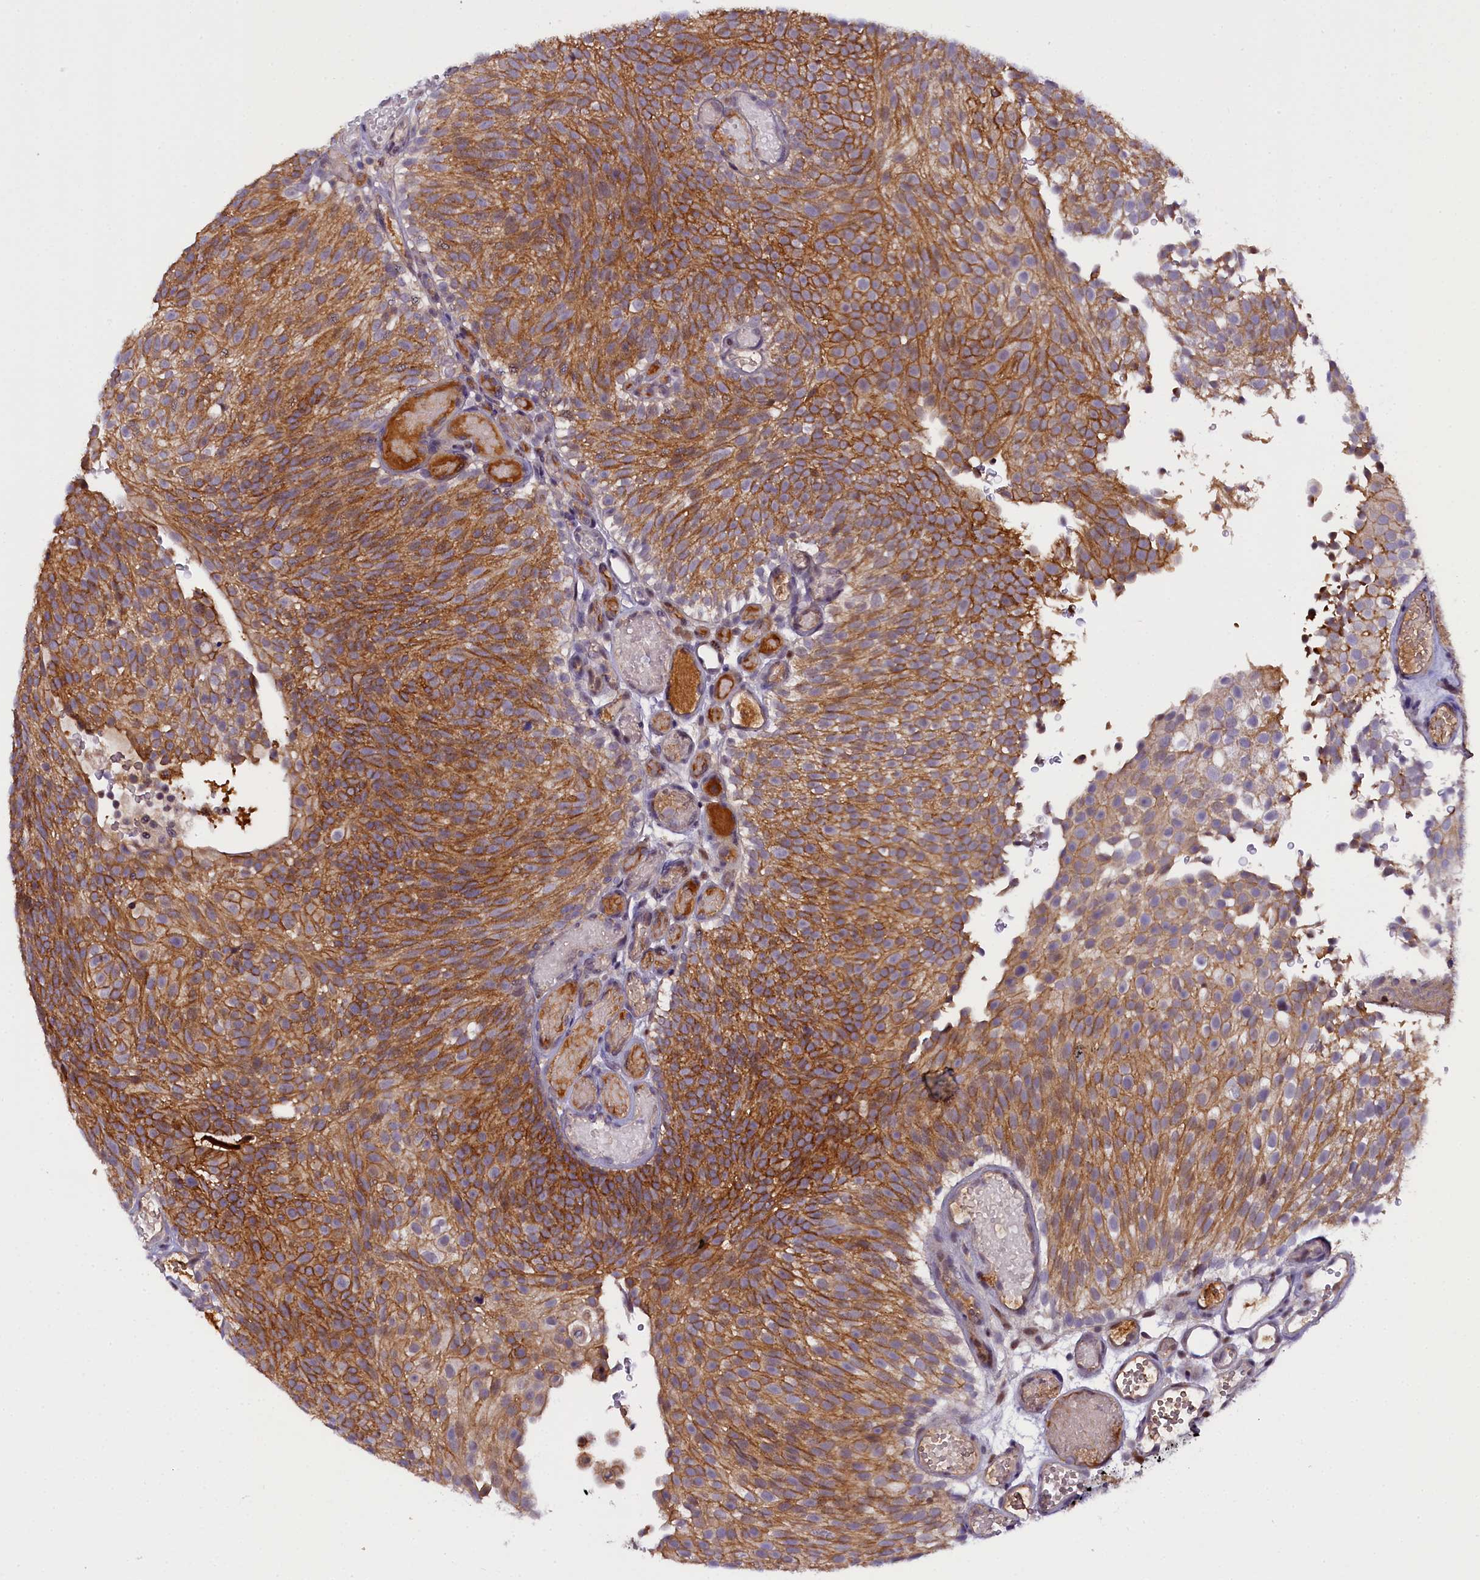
{"staining": {"intensity": "moderate", "quantity": ">75%", "location": "cytoplasmic/membranous"}, "tissue": "urothelial cancer", "cell_type": "Tumor cells", "image_type": "cancer", "snomed": [{"axis": "morphology", "description": "Urothelial carcinoma, Low grade"}, {"axis": "topography", "description": "Urinary bladder"}], "caption": "Immunohistochemical staining of urothelial carcinoma (low-grade) exhibits medium levels of moderate cytoplasmic/membranous protein positivity in about >75% of tumor cells.", "gene": "ENKD1", "patient": {"sex": "male", "age": 78}}